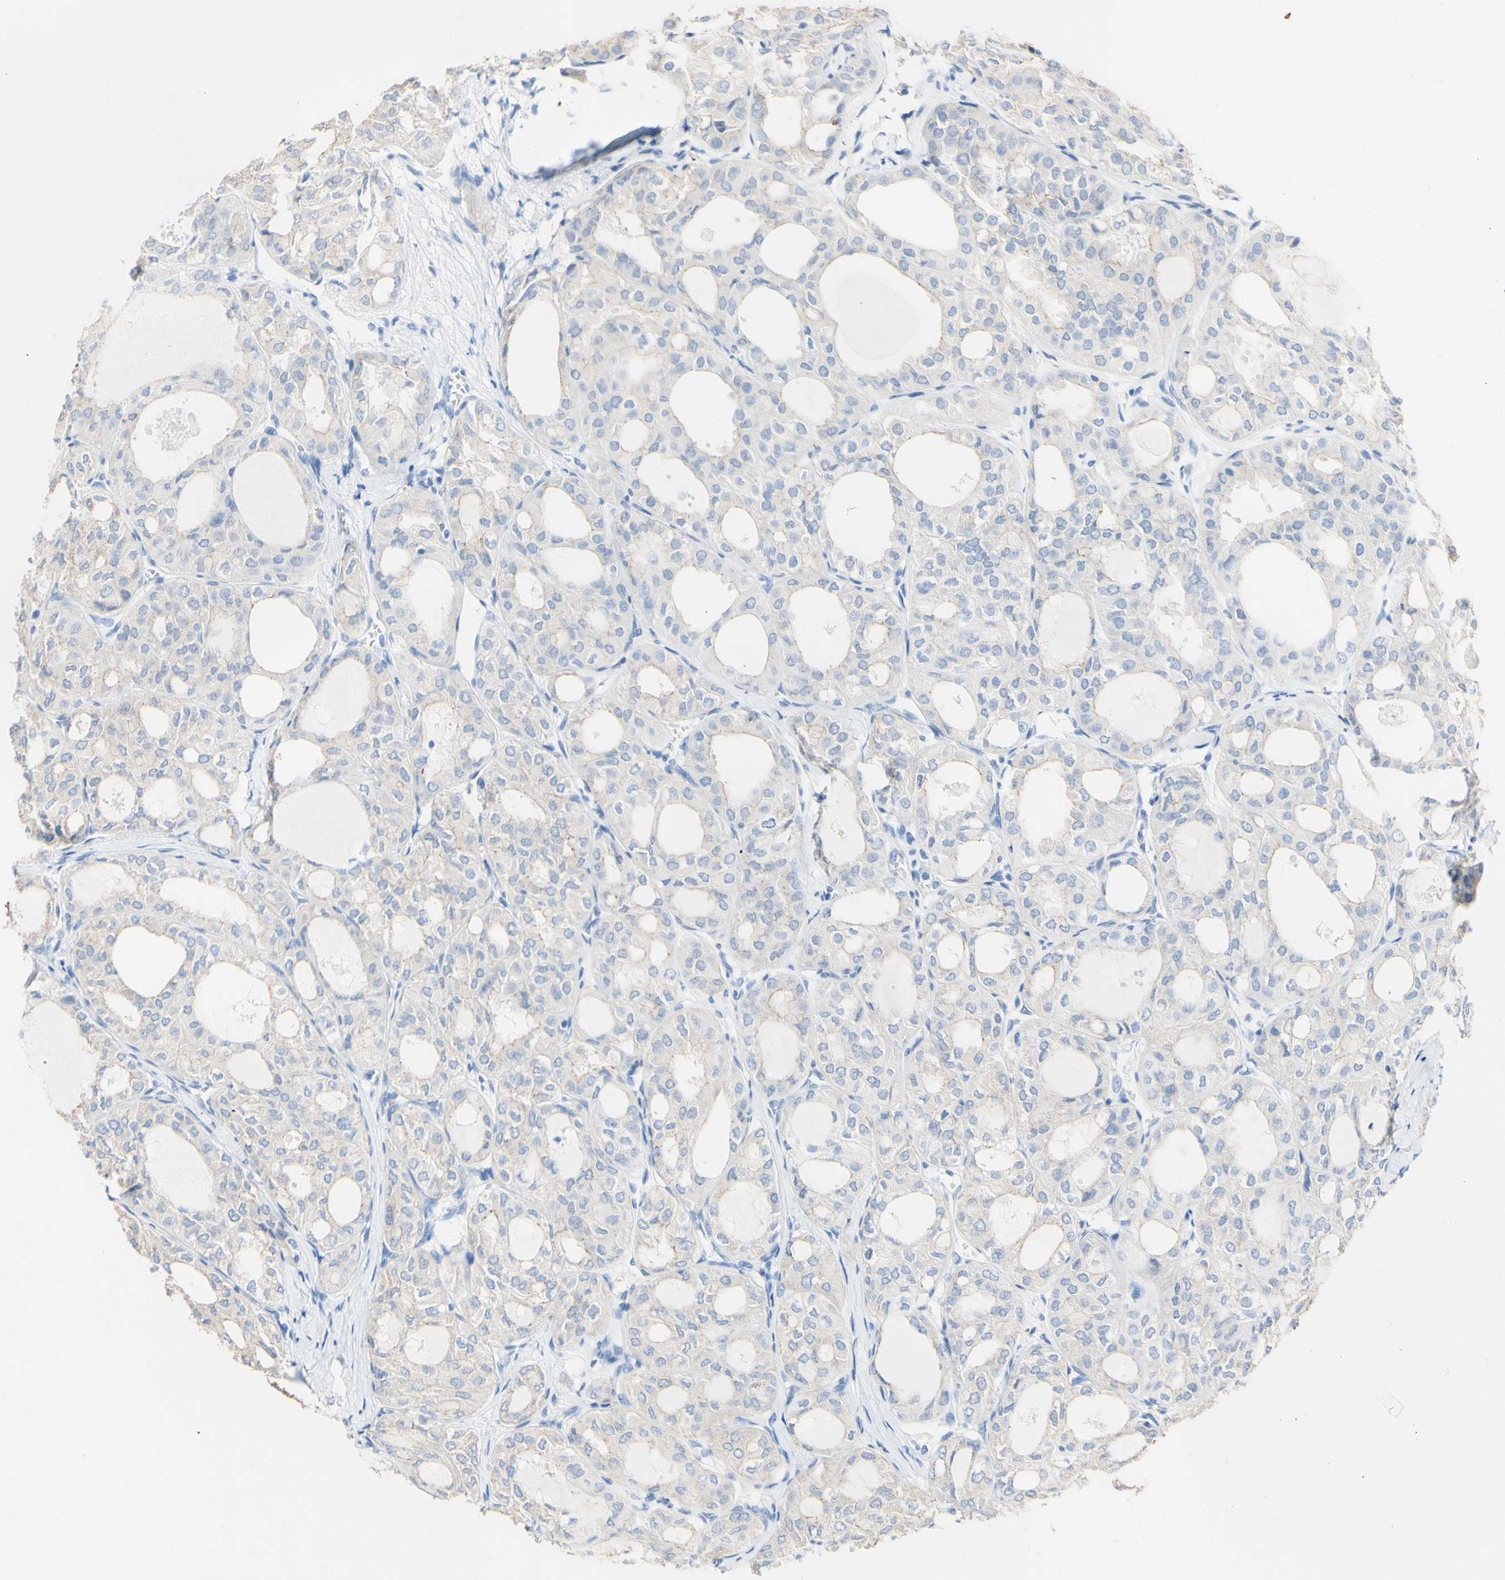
{"staining": {"intensity": "weak", "quantity": ">75%", "location": "cytoplasmic/membranous"}, "tissue": "thyroid cancer", "cell_type": "Tumor cells", "image_type": "cancer", "snomed": [{"axis": "morphology", "description": "Follicular adenoma carcinoma, NOS"}, {"axis": "topography", "description": "Thyroid gland"}], "caption": "Thyroid cancer (follicular adenoma carcinoma) stained for a protein (brown) demonstrates weak cytoplasmic/membranous positive positivity in approximately >75% of tumor cells.", "gene": "DSC2", "patient": {"sex": "male", "age": 75}}